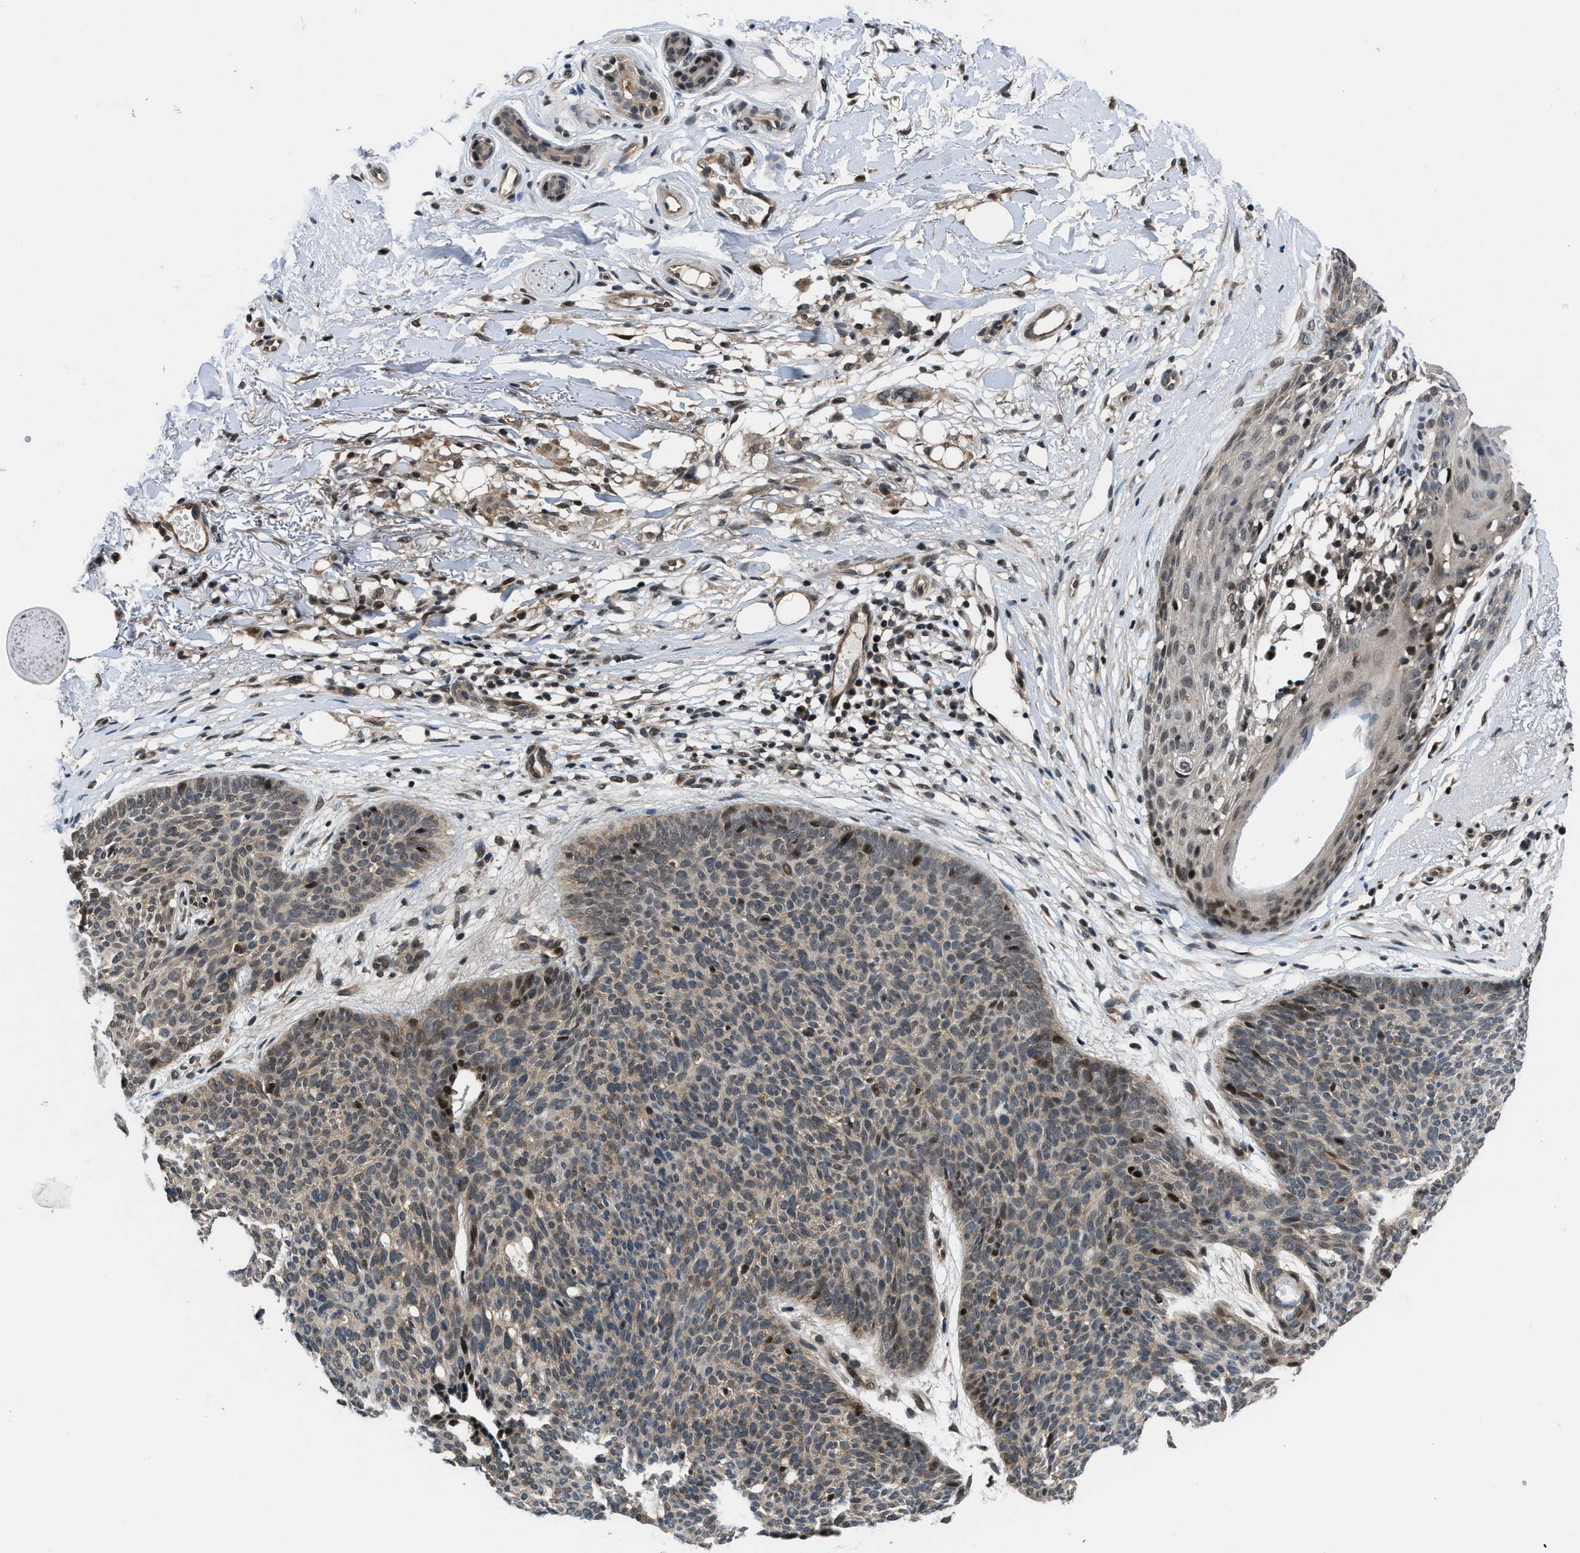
{"staining": {"intensity": "moderate", "quantity": "25%-75%", "location": "cytoplasmic/membranous,nuclear"}, "tissue": "skin cancer", "cell_type": "Tumor cells", "image_type": "cancer", "snomed": [{"axis": "morphology", "description": "Normal tissue, NOS"}, {"axis": "morphology", "description": "Basal cell carcinoma"}, {"axis": "topography", "description": "Skin"}], "caption": "The micrograph demonstrates a brown stain indicating the presence of a protein in the cytoplasmic/membranous and nuclear of tumor cells in skin cancer (basal cell carcinoma).", "gene": "SETD5", "patient": {"sex": "female", "age": 70}}